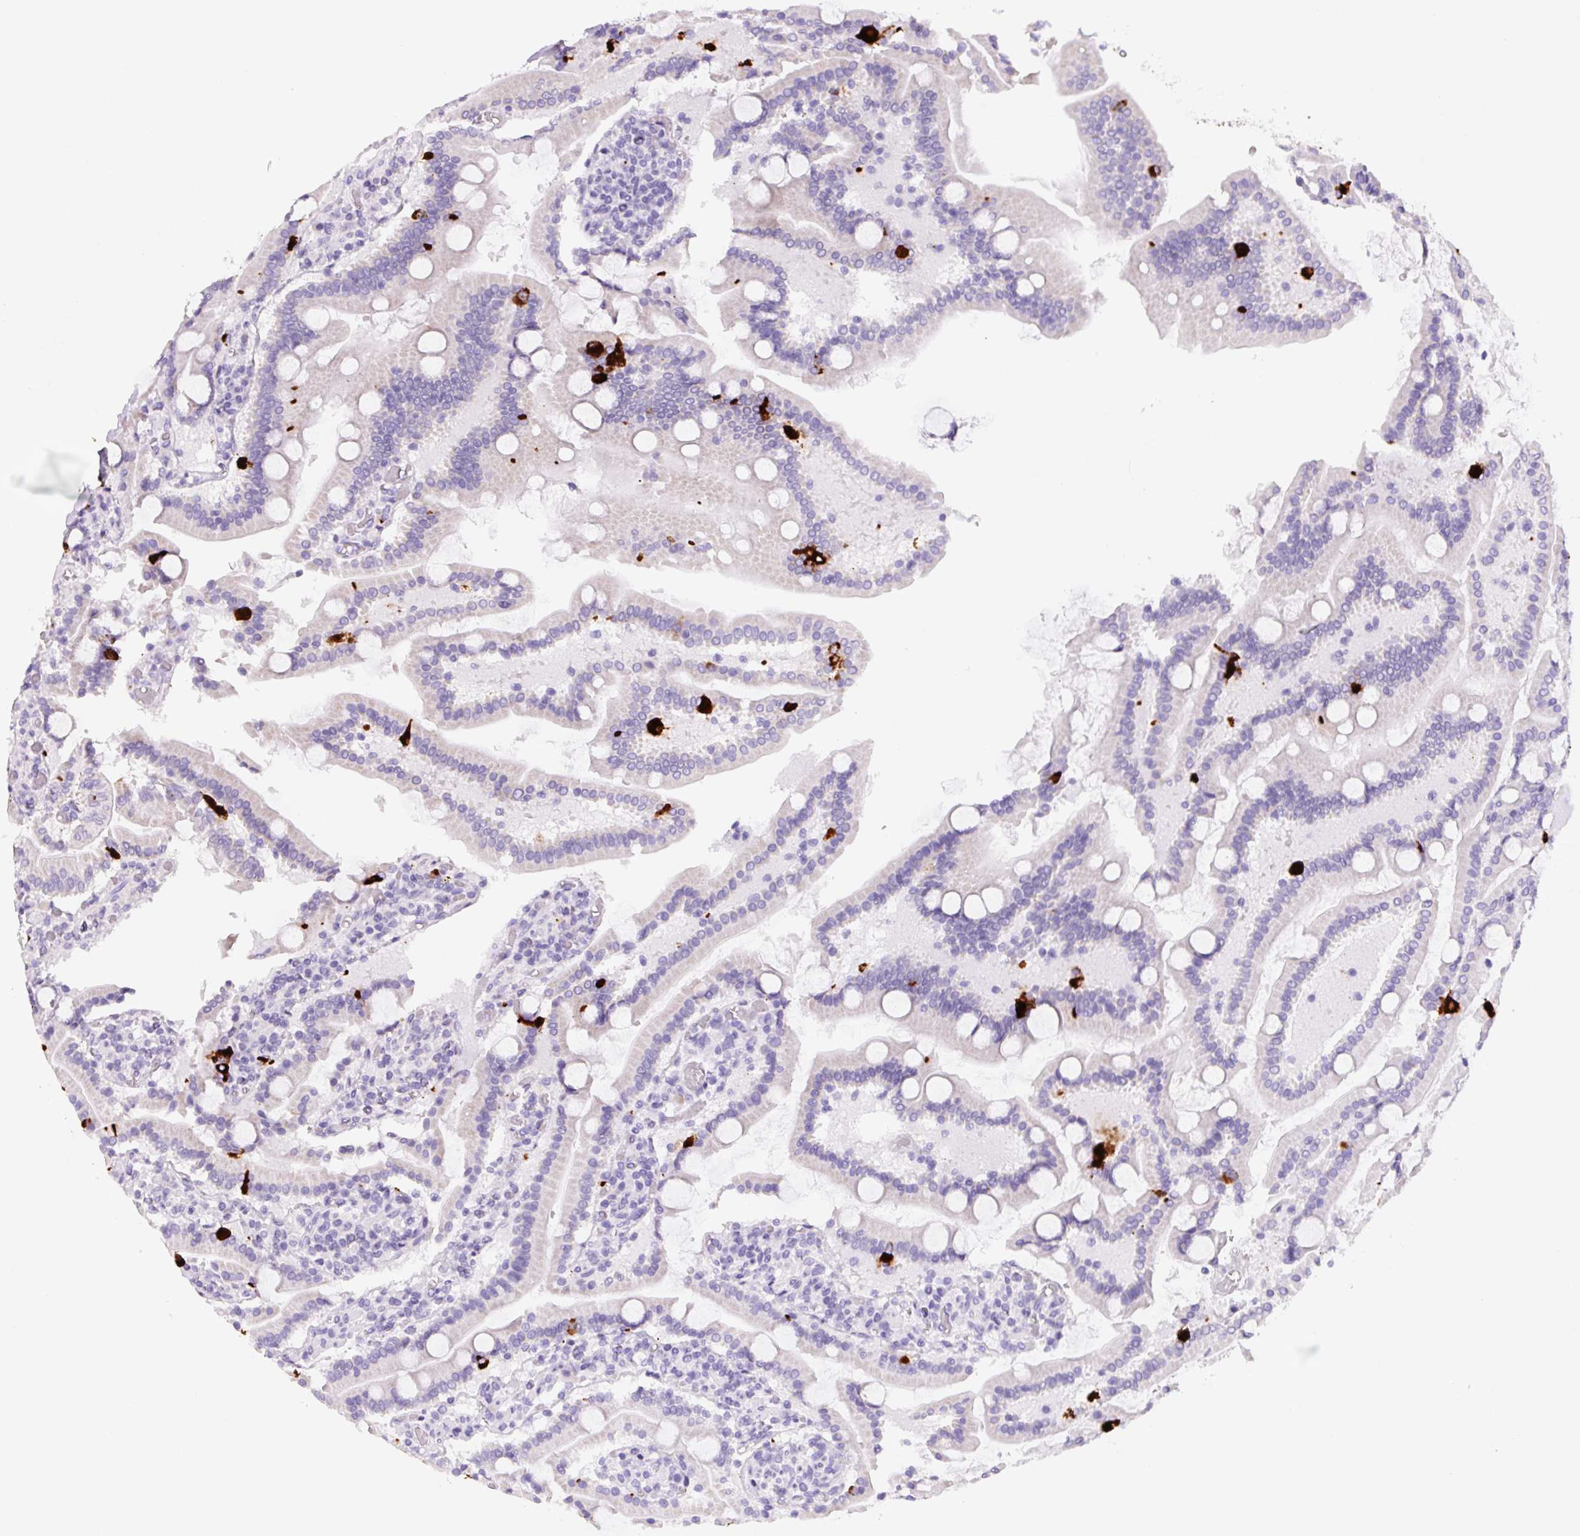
{"staining": {"intensity": "strong", "quantity": "<25%", "location": "cytoplasmic/membranous"}, "tissue": "duodenum", "cell_type": "Glandular cells", "image_type": "normal", "snomed": [{"axis": "morphology", "description": "Normal tissue, NOS"}, {"axis": "topography", "description": "Duodenum"}], "caption": "Duodenum stained with a brown dye displays strong cytoplasmic/membranous positive staining in about <25% of glandular cells.", "gene": "CHGA", "patient": {"sex": "male", "age": 55}}